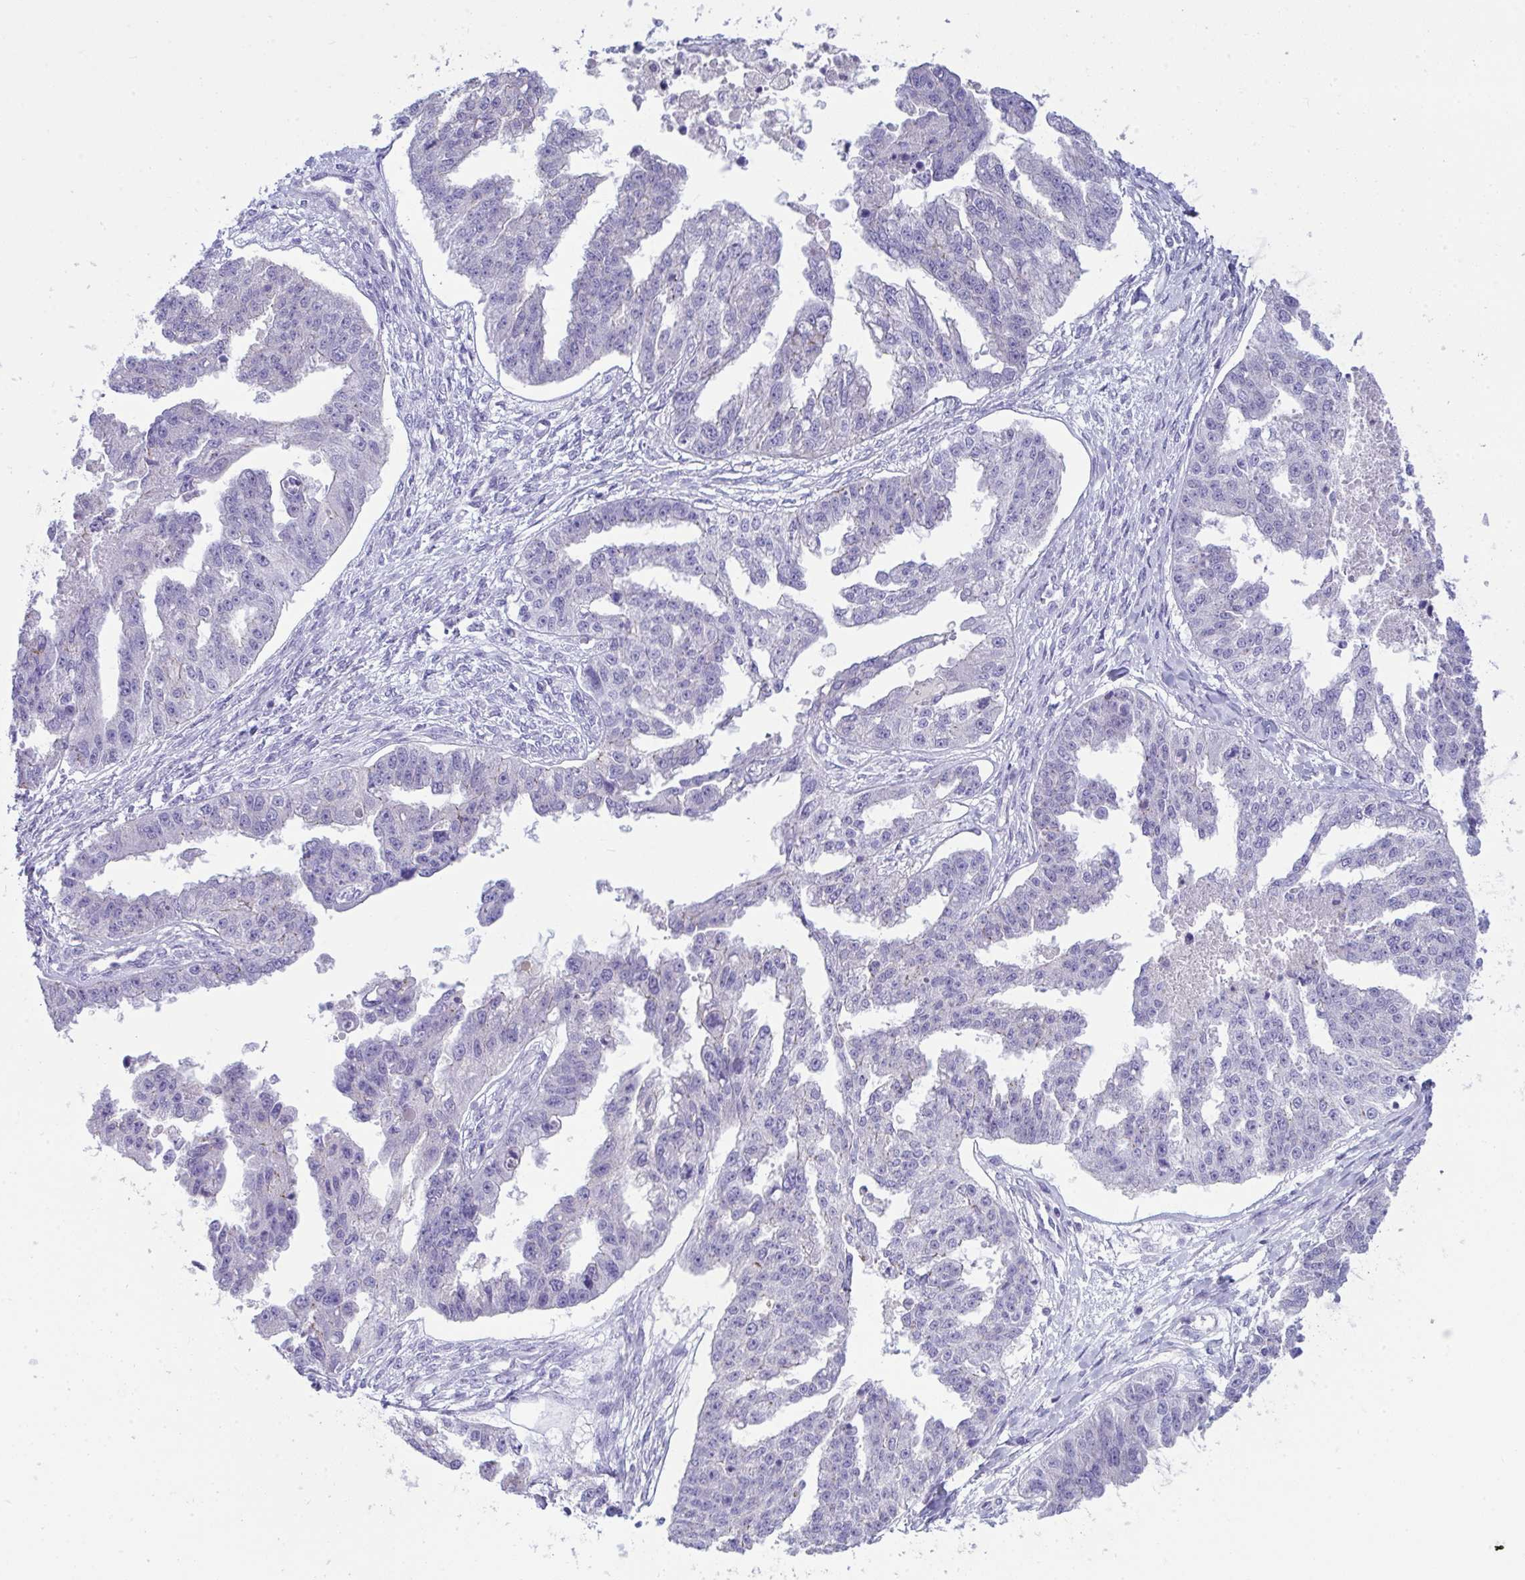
{"staining": {"intensity": "negative", "quantity": "none", "location": "none"}, "tissue": "ovarian cancer", "cell_type": "Tumor cells", "image_type": "cancer", "snomed": [{"axis": "morphology", "description": "Cystadenocarcinoma, serous, NOS"}, {"axis": "topography", "description": "Ovary"}], "caption": "IHC of serous cystadenocarcinoma (ovarian) reveals no expression in tumor cells.", "gene": "GLB1L2", "patient": {"sex": "female", "age": 58}}